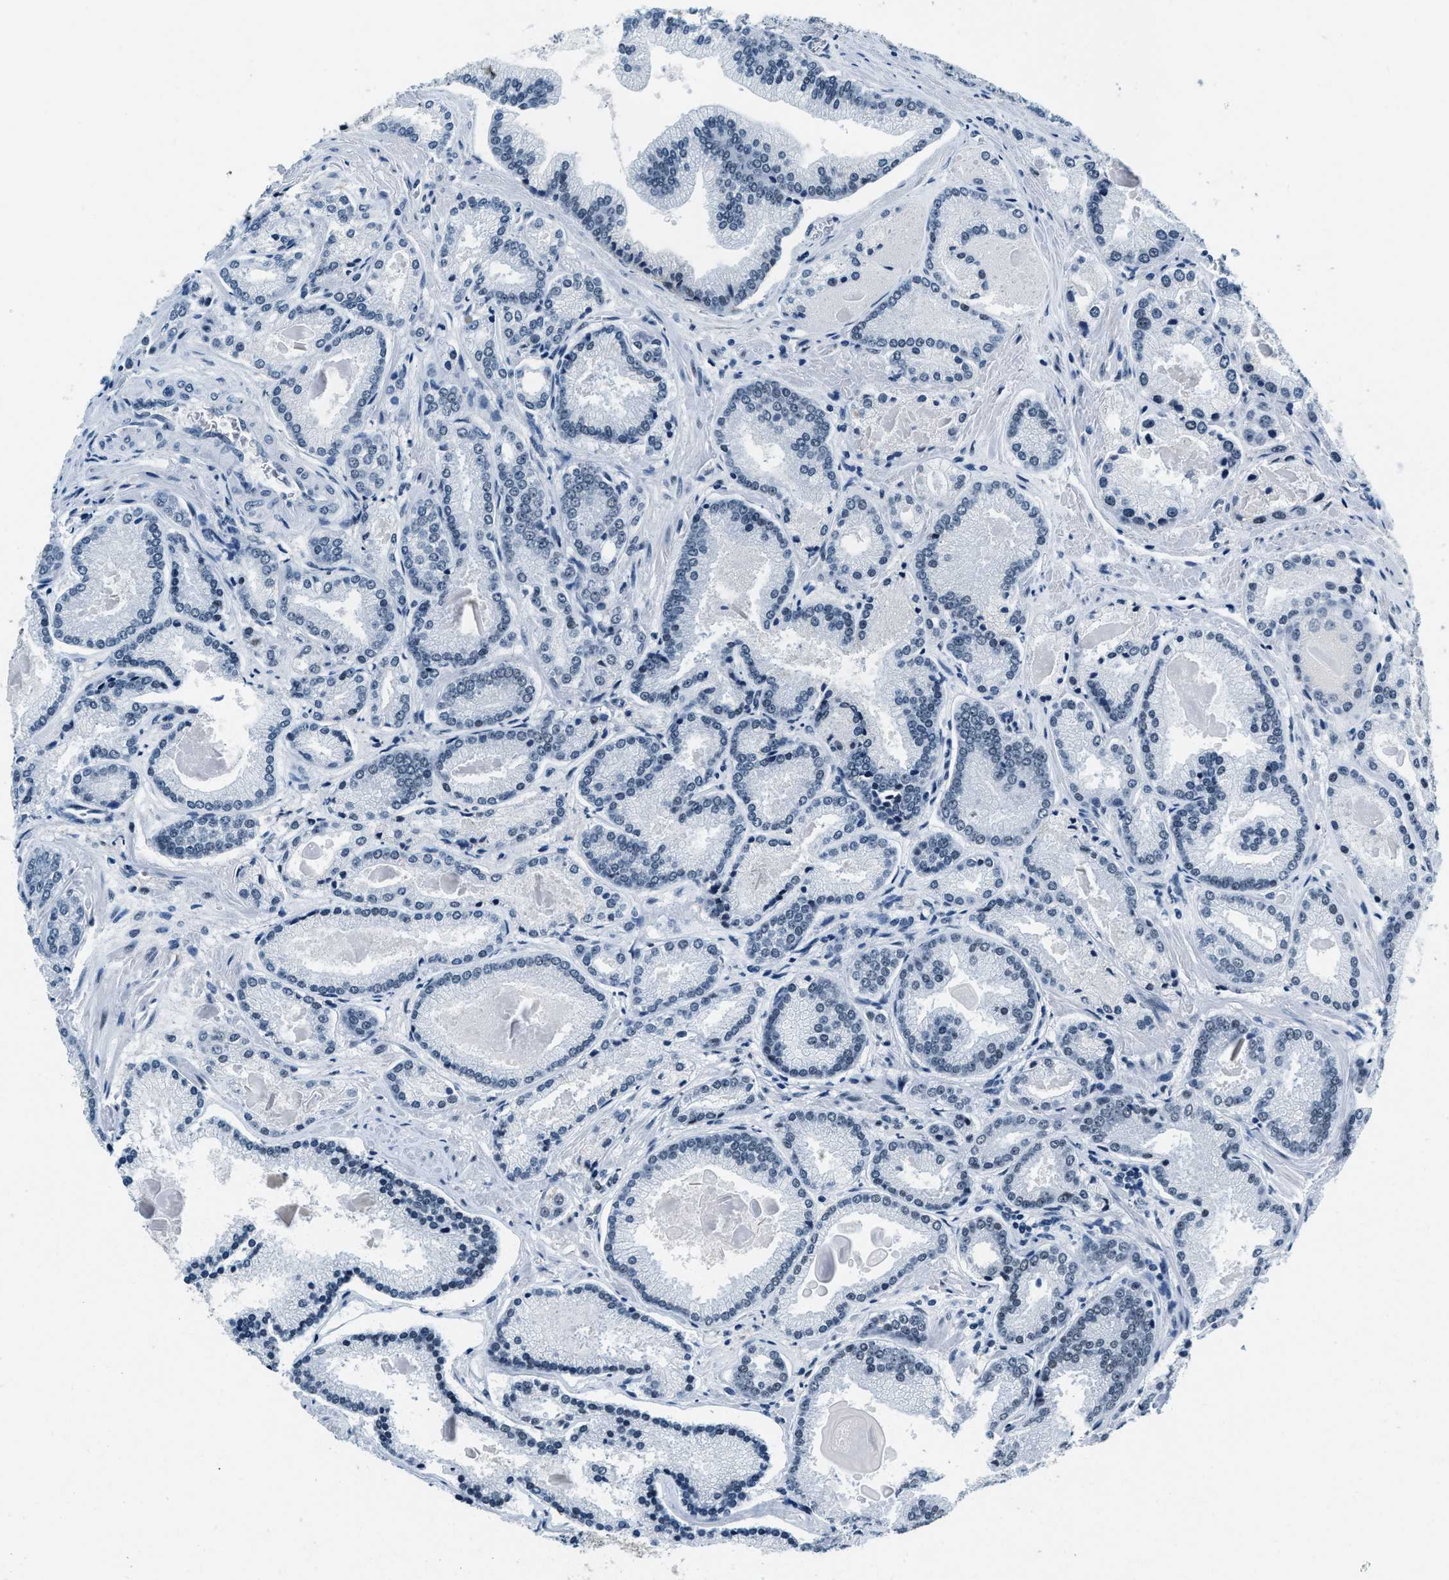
{"staining": {"intensity": "negative", "quantity": "none", "location": "none"}, "tissue": "prostate cancer", "cell_type": "Tumor cells", "image_type": "cancer", "snomed": [{"axis": "morphology", "description": "Adenocarcinoma, Low grade"}, {"axis": "topography", "description": "Prostate"}], "caption": "Immunohistochemical staining of human prostate cancer displays no significant staining in tumor cells. (Immunohistochemistry (ihc), brightfield microscopy, high magnification).", "gene": "TOP1", "patient": {"sex": "male", "age": 59}}